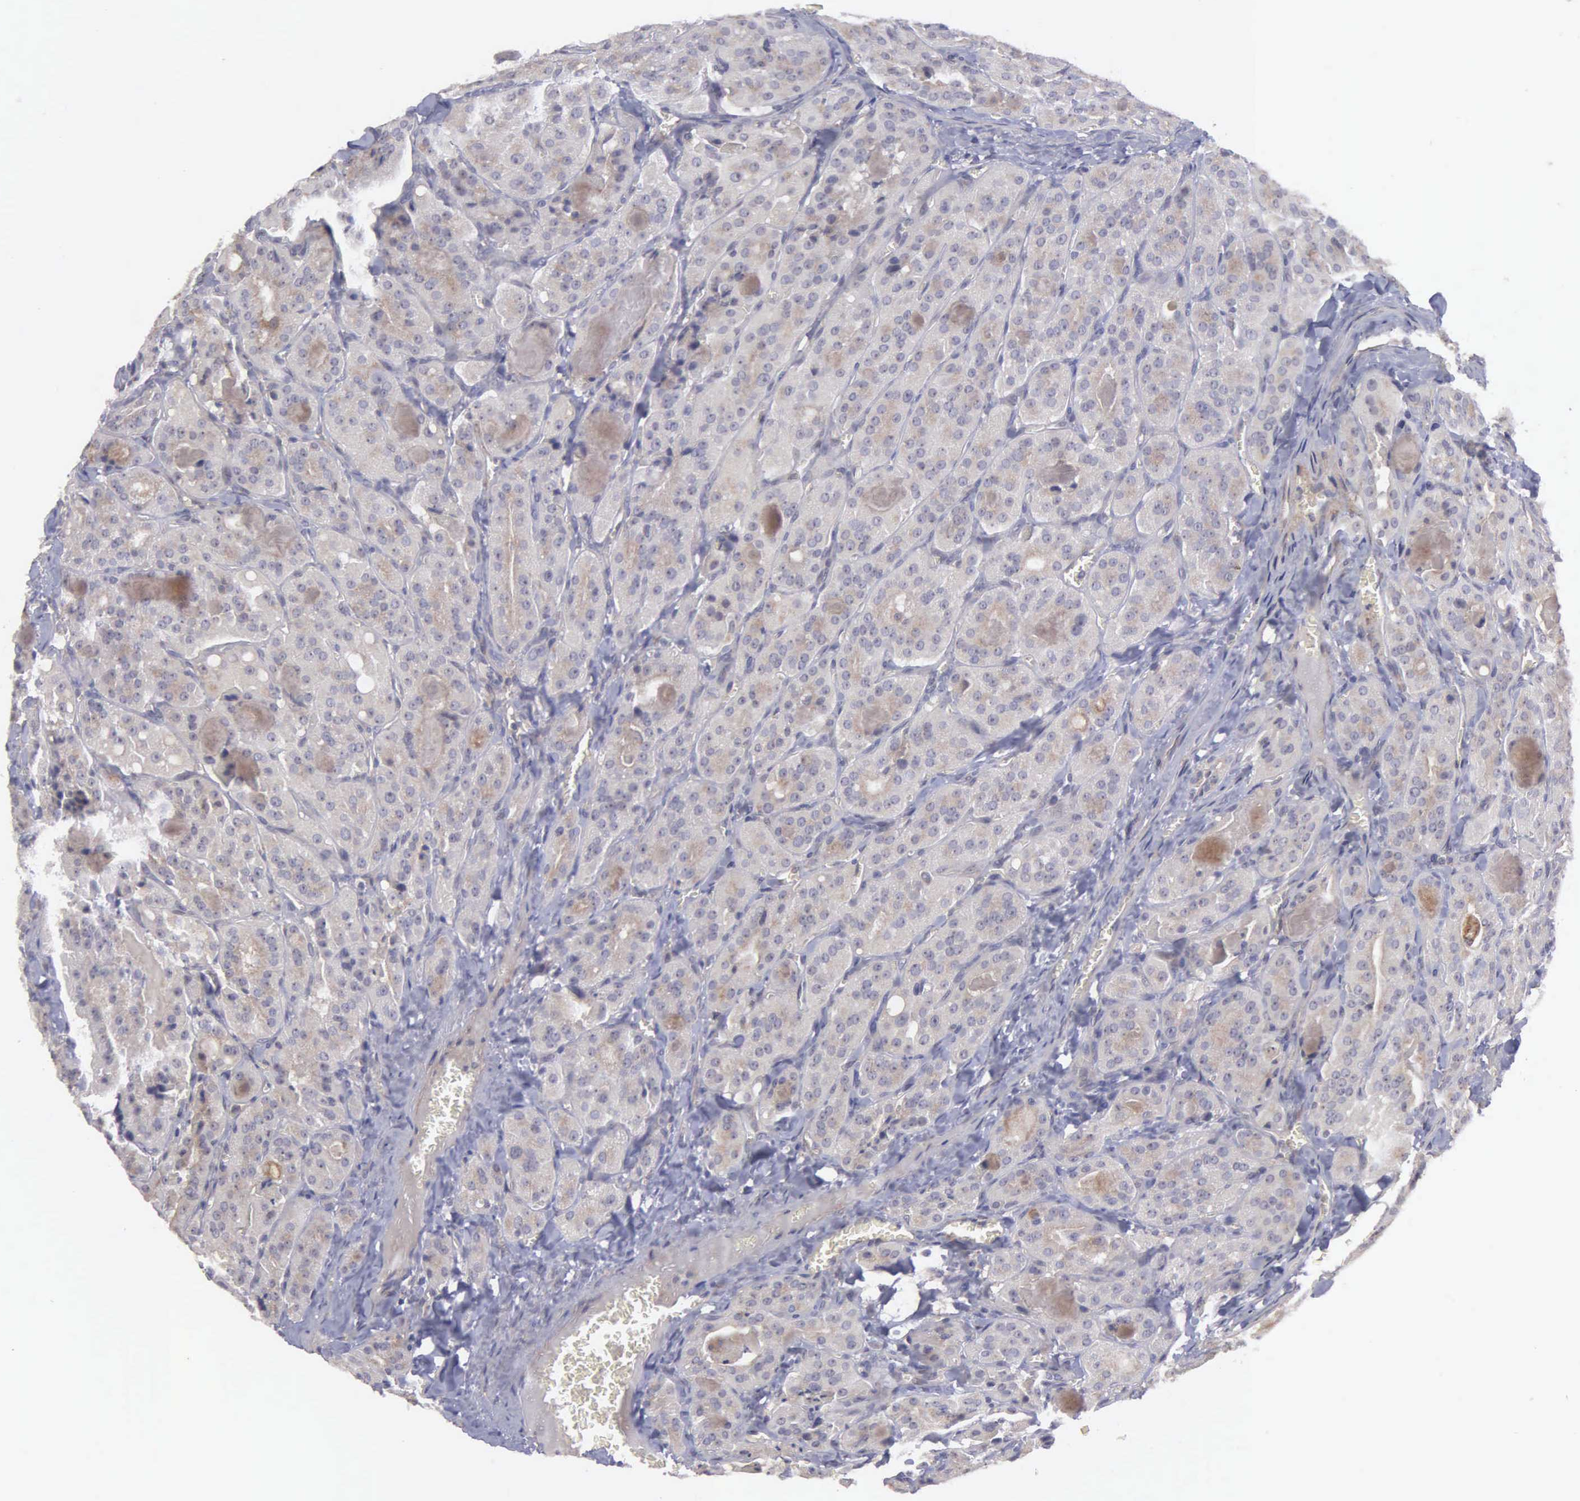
{"staining": {"intensity": "weak", "quantity": ">75%", "location": "cytoplasmic/membranous"}, "tissue": "thyroid cancer", "cell_type": "Tumor cells", "image_type": "cancer", "snomed": [{"axis": "morphology", "description": "Carcinoma, NOS"}, {"axis": "topography", "description": "Thyroid gland"}], "caption": "Brown immunohistochemical staining in human thyroid cancer displays weak cytoplasmic/membranous positivity in about >75% of tumor cells. The protein is shown in brown color, while the nuclei are stained blue.", "gene": "RTL10", "patient": {"sex": "male", "age": 76}}